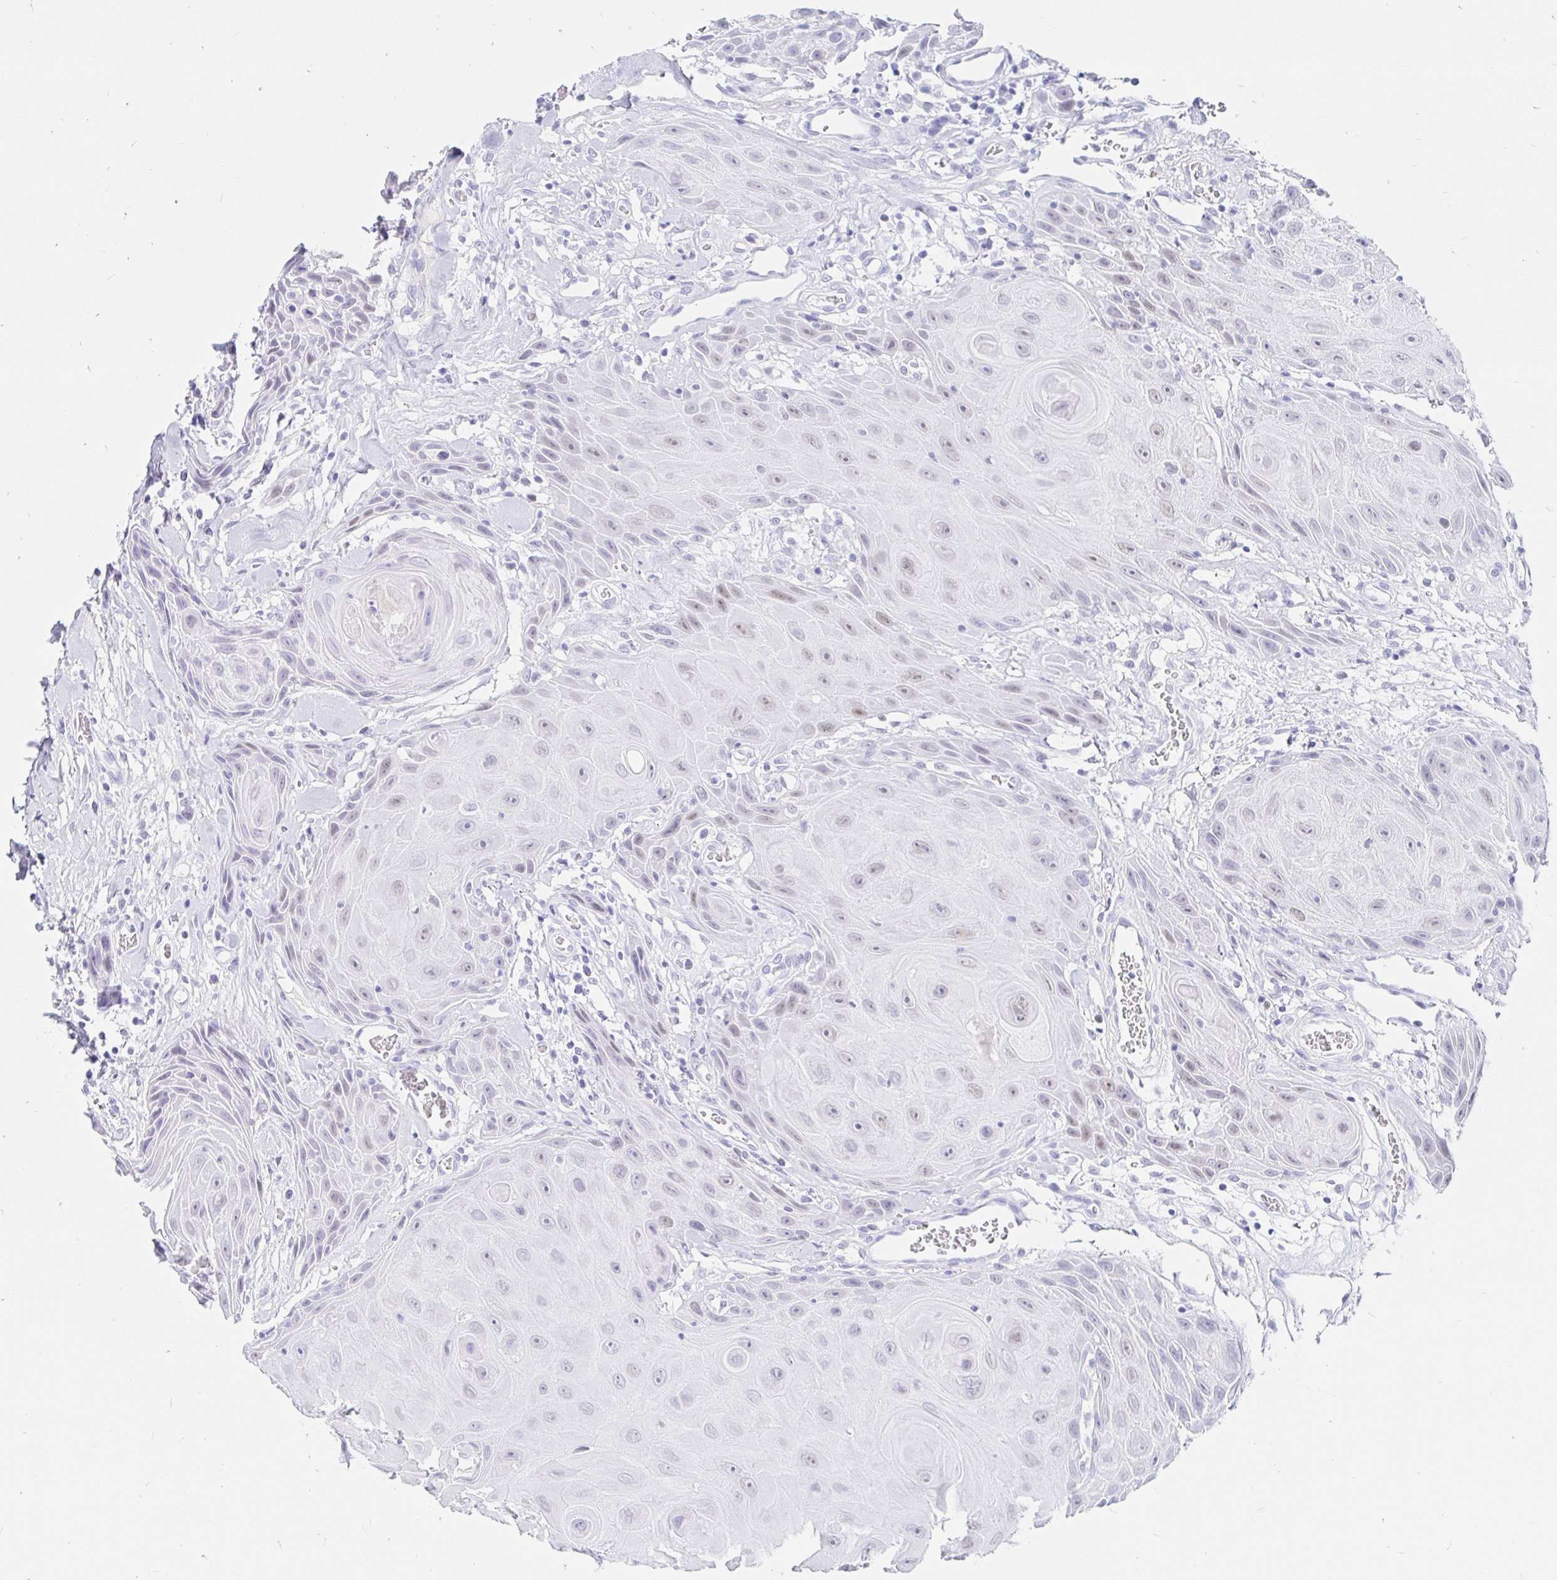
{"staining": {"intensity": "weak", "quantity": "<25%", "location": "nuclear"}, "tissue": "head and neck cancer", "cell_type": "Tumor cells", "image_type": "cancer", "snomed": [{"axis": "morphology", "description": "Squamous cell carcinoma, NOS"}, {"axis": "topography", "description": "Oral tissue"}, {"axis": "topography", "description": "Head-Neck"}], "caption": "A high-resolution image shows immunohistochemistry (IHC) staining of head and neck squamous cell carcinoma, which reveals no significant staining in tumor cells.", "gene": "OR6T1", "patient": {"sex": "male", "age": 49}}